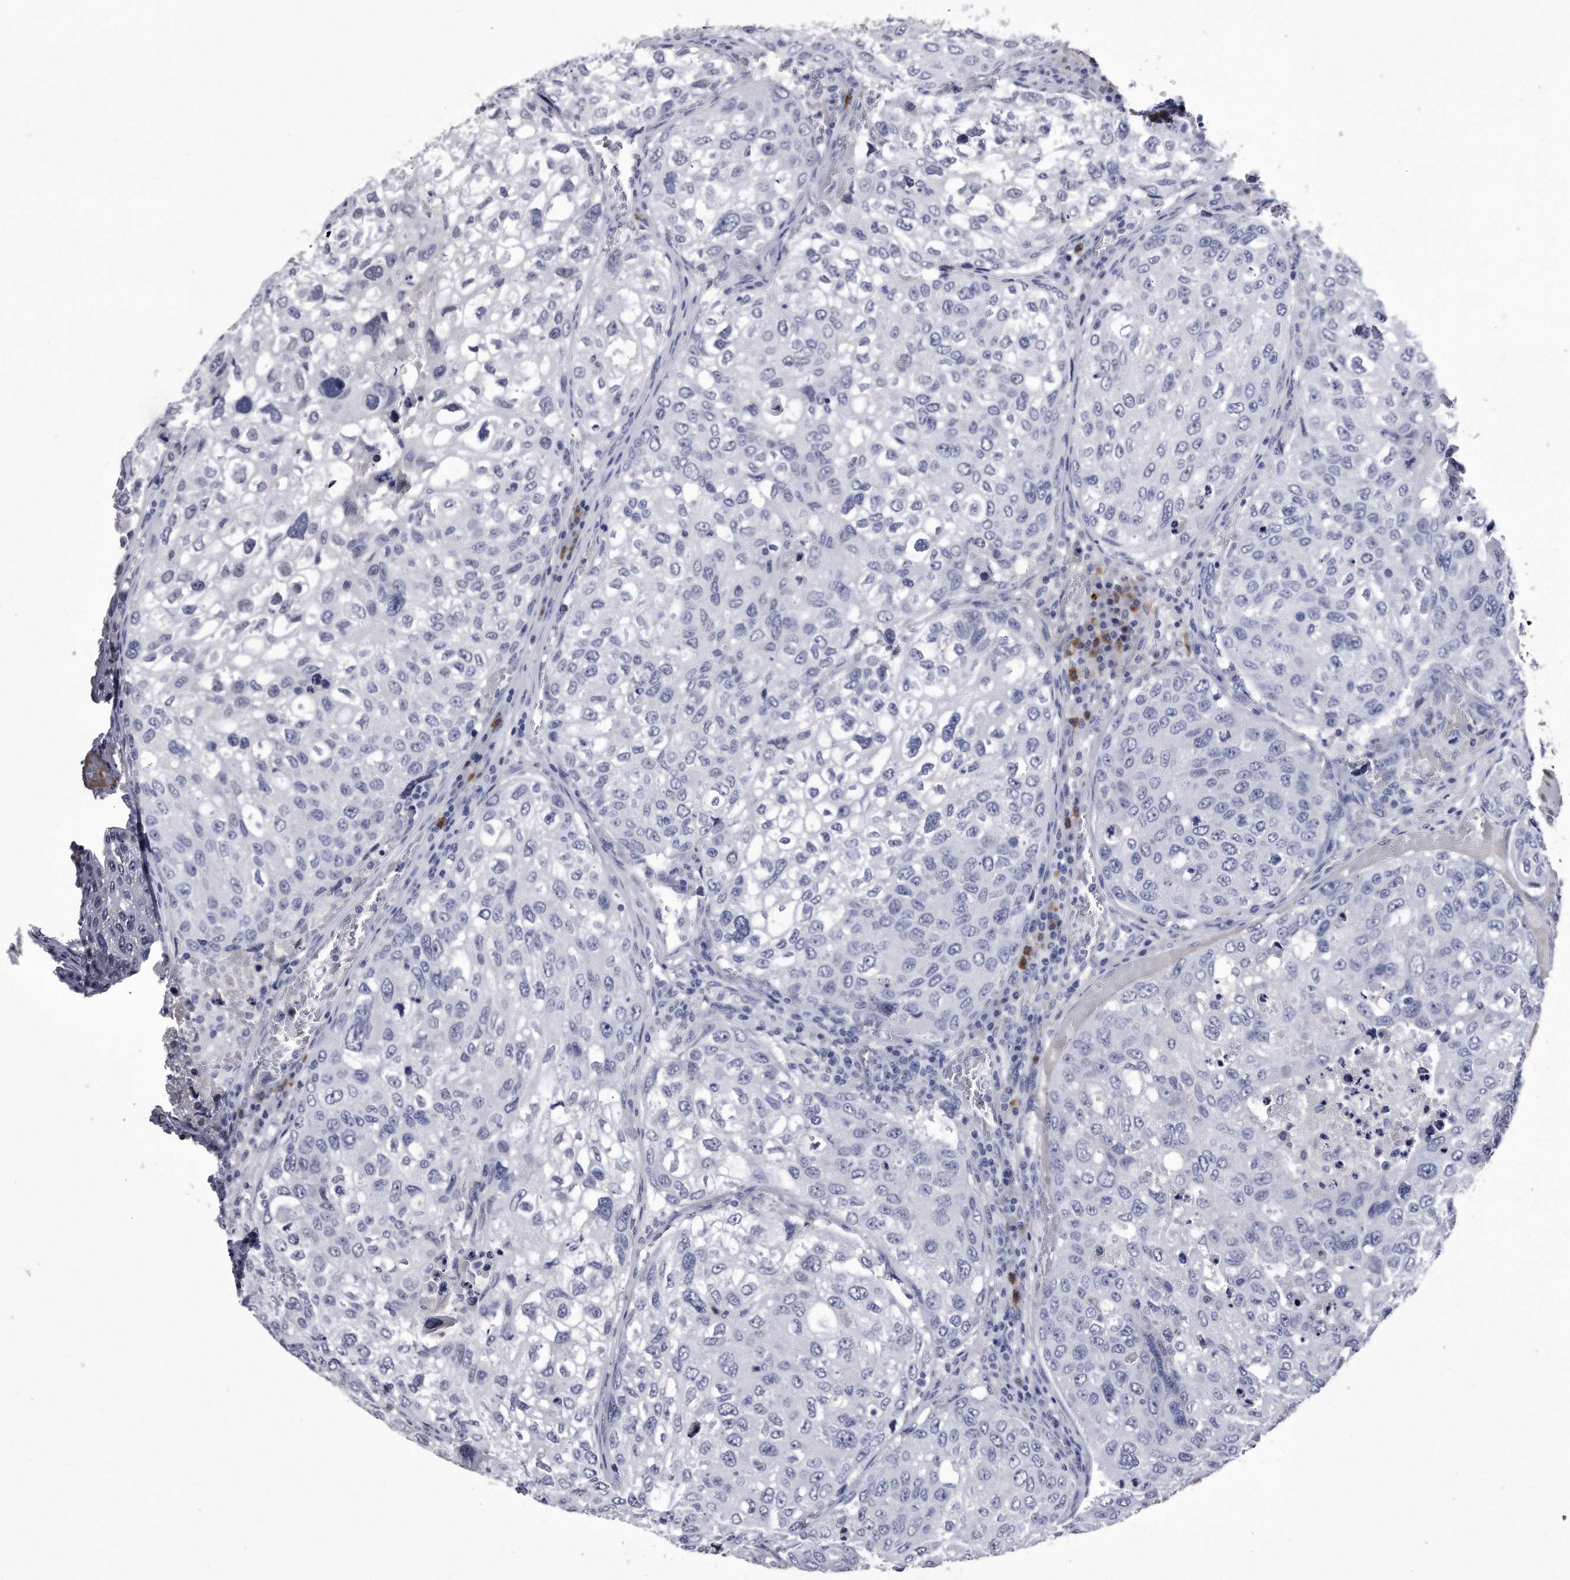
{"staining": {"intensity": "negative", "quantity": "none", "location": "none"}, "tissue": "urothelial cancer", "cell_type": "Tumor cells", "image_type": "cancer", "snomed": [{"axis": "morphology", "description": "Urothelial carcinoma, High grade"}, {"axis": "topography", "description": "Lymph node"}, {"axis": "topography", "description": "Urinary bladder"}], "caption": "The micrograph exhibits no staining of tumor cells in urothelial carcinoma (high-grade).", "gene": "KCTD8", "patient": {"sex": "male", "age": 51}}